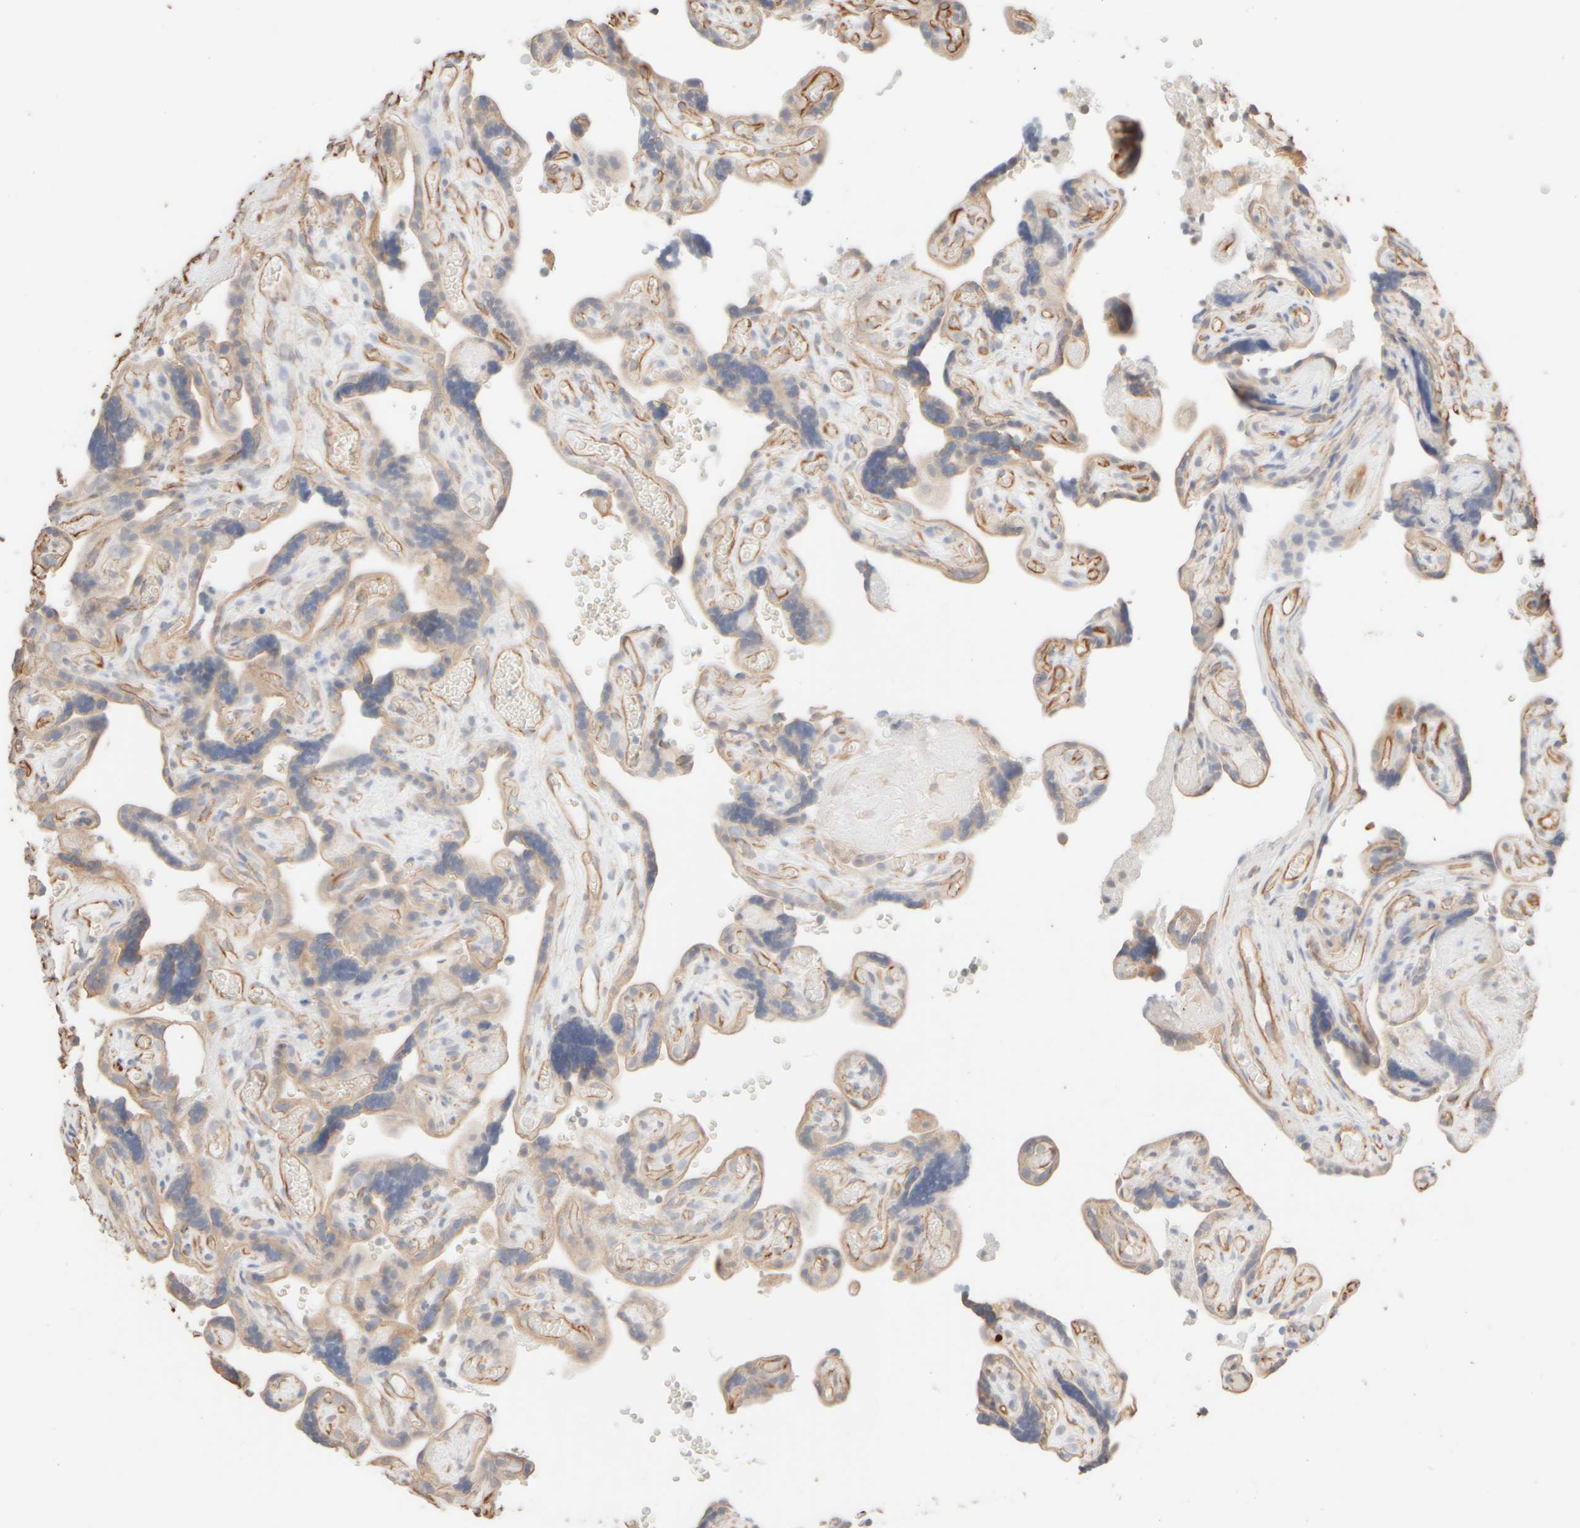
{"staining": {"intensity": "weak", "quantity": "25%-75%", "location": "cytoplasmic/membranous"}, "tissue": "placenta", "cell_type": "Trophoblastic cells", "image_type": "normal", "snomed": [{"axis": "morphology", "description": "Normal tissue, NOS"}, {"axis": "topography", "description": "Placenta"}], "caption": "This is a histology image of immunohistochemistry (IHC) staining of unremarkable placenta, which shows weak positivity in the cytoplasmic/membranous of trophoblastic cells.", "gene": "KRT15", "patient": {"sex": "female", "age": 30}}